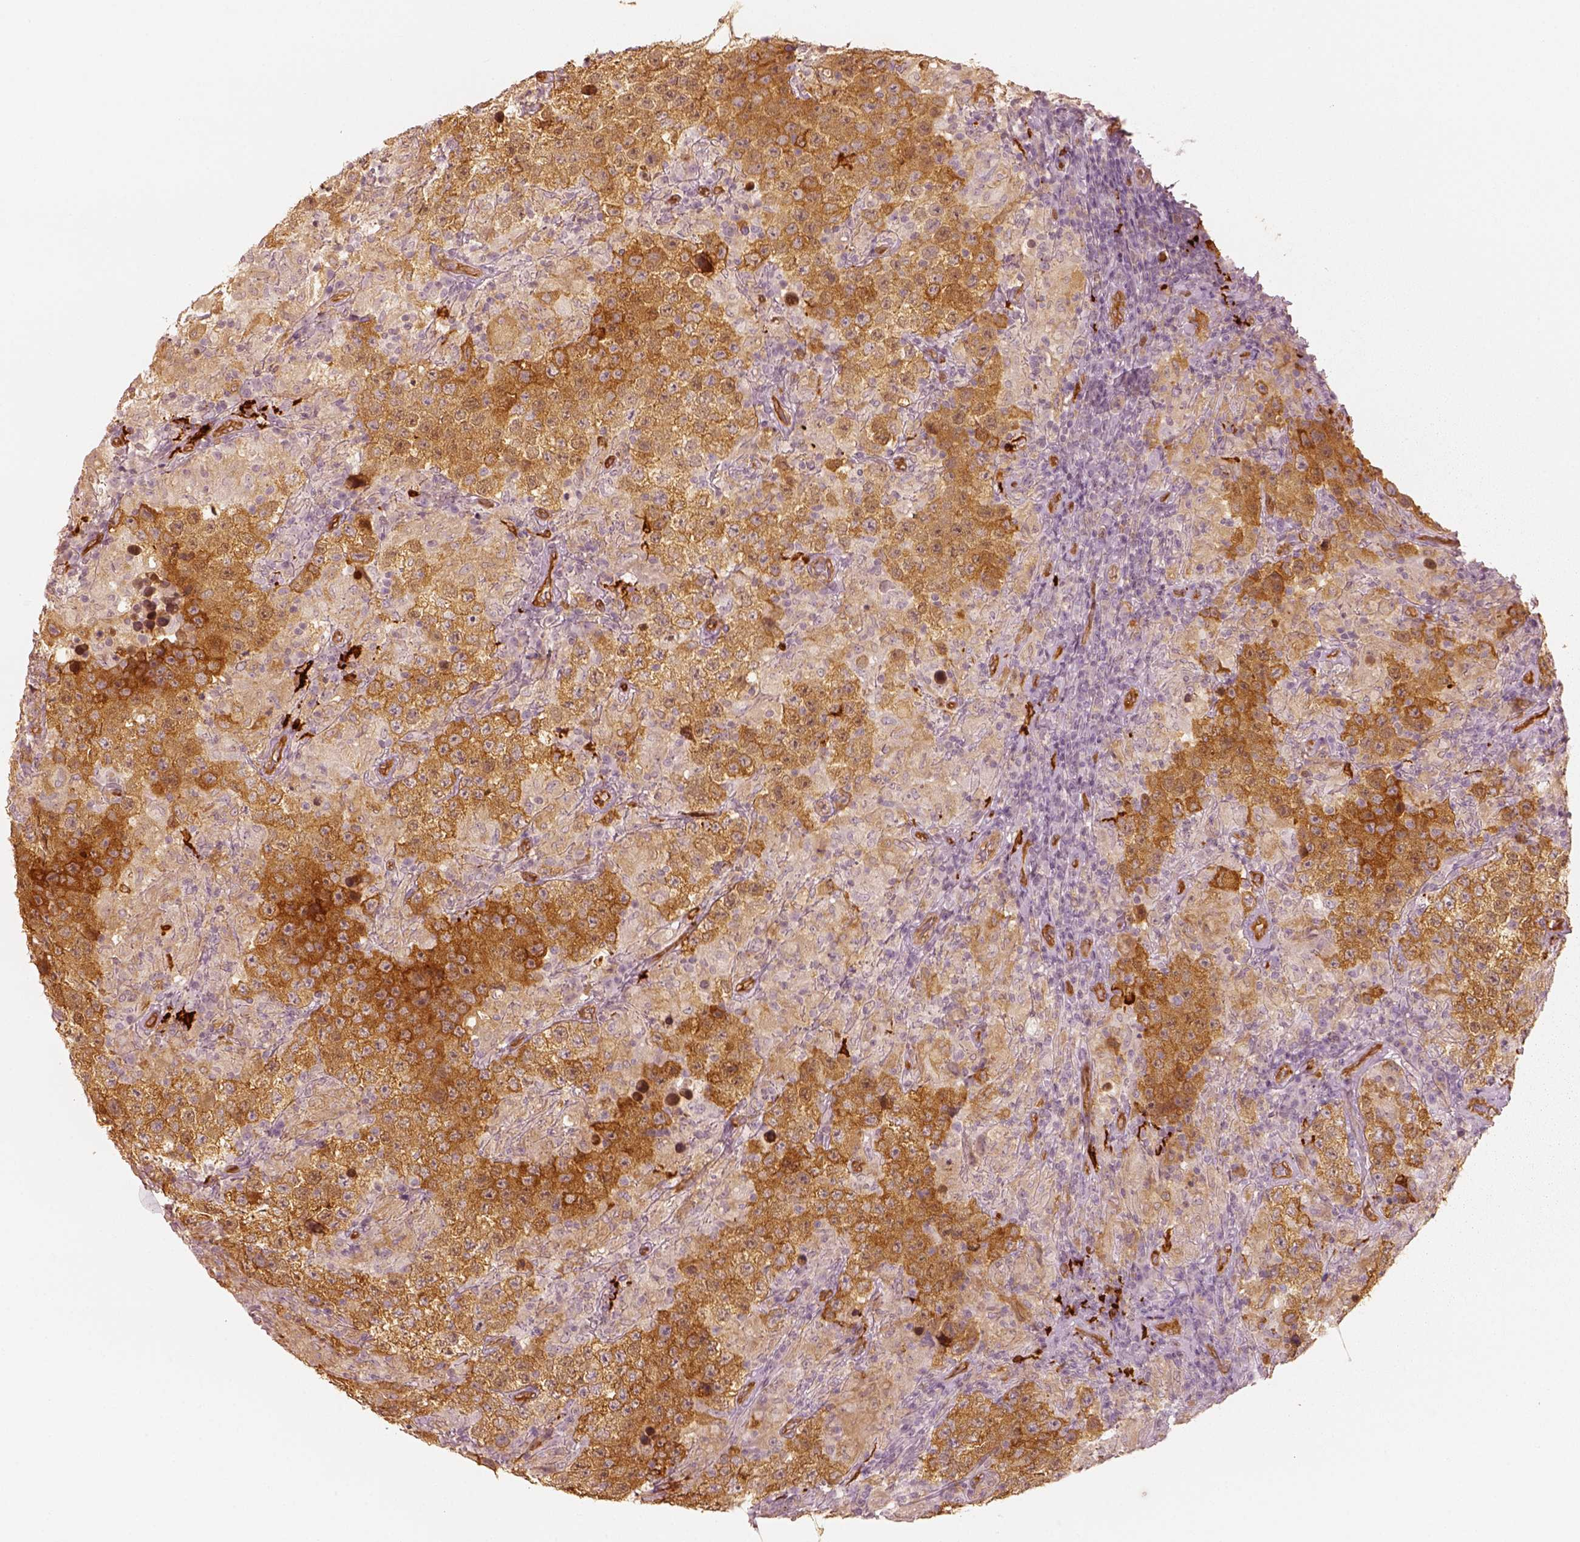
{"staining": {"intensity": "weak", "quantity": ">75%", "location": "cytoplasmic/membranous"}, "tissue": "testis cancer", "cell_type": "Tumor cells", "image_type": "cancer", "snomed": [{"axis": "morphology", "description": "Seminoma, NOS"}, {"axis": "morphology", "description": "Carcinoma, Embryonal, NOS"}, {"axis": "topography", "description": "Testis"}], "caption": "This is a photomicrograph of IHC staining of testis embryonal carcinoma, which shows weak positivity in the cytoplasmic/membranous of tumor cells.", "gene": "FSCN1", "patient": {"sex": "male", "age": 41}}